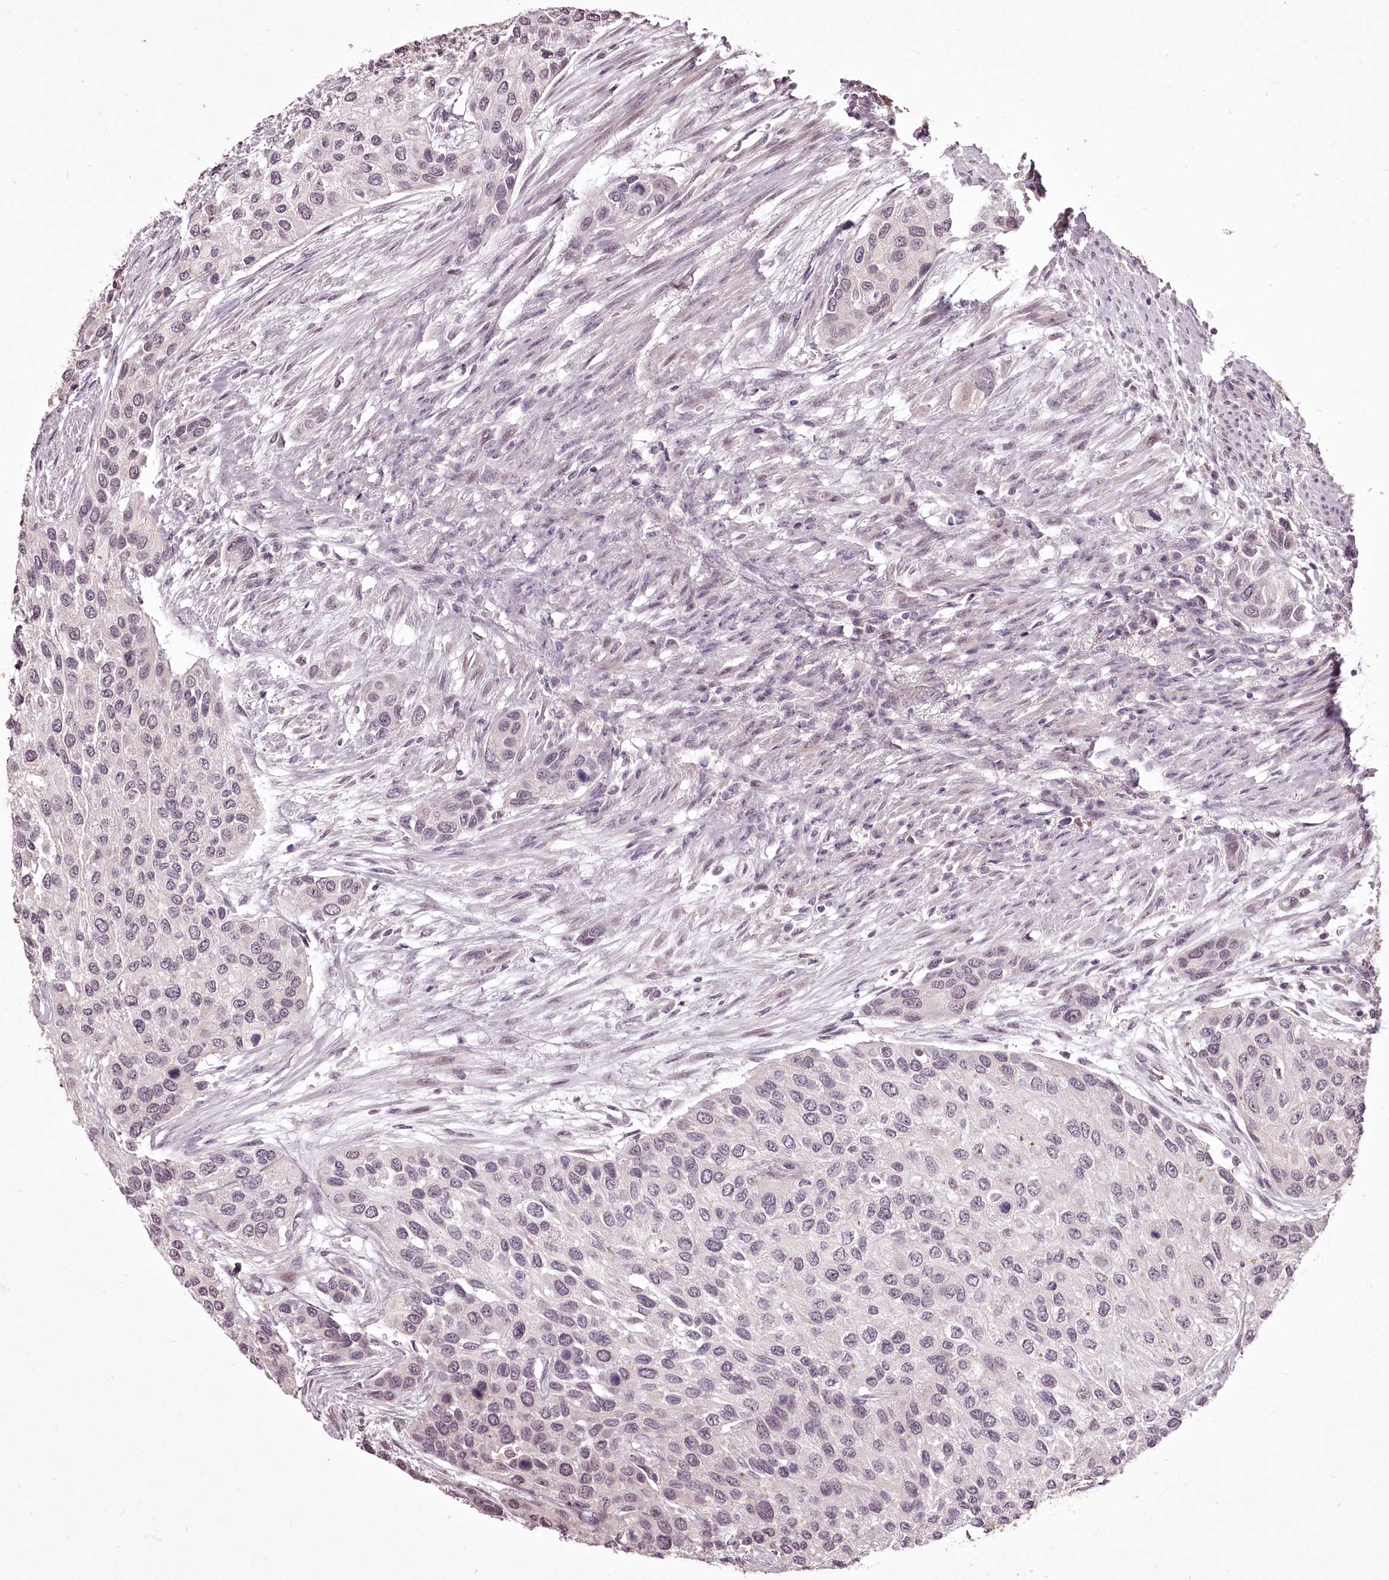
{"staining": {"intensity": "negative", "quantity": "none", "location": "none"}, "tissue": "urothelial cancer", "cell_type": "Tumor cells", "image_type": "cancer", "snomed": [{"axis": "morphology", "description": "Normal tissue, NOS"}, {"axis": "morphology", "description": "Urothelial carcinoma, High grade"}, {"axis": "topography", "description": "Vascular tissue"}, {"axis": "topography", "description": "Urinary bladder"}], "caption": "Immunohistochemical staining of human urothelial cancer exhibits no significant expression in tumor cells.", "gene": "ADRA1D", "patient": {"sex": "female", "age": 56}}